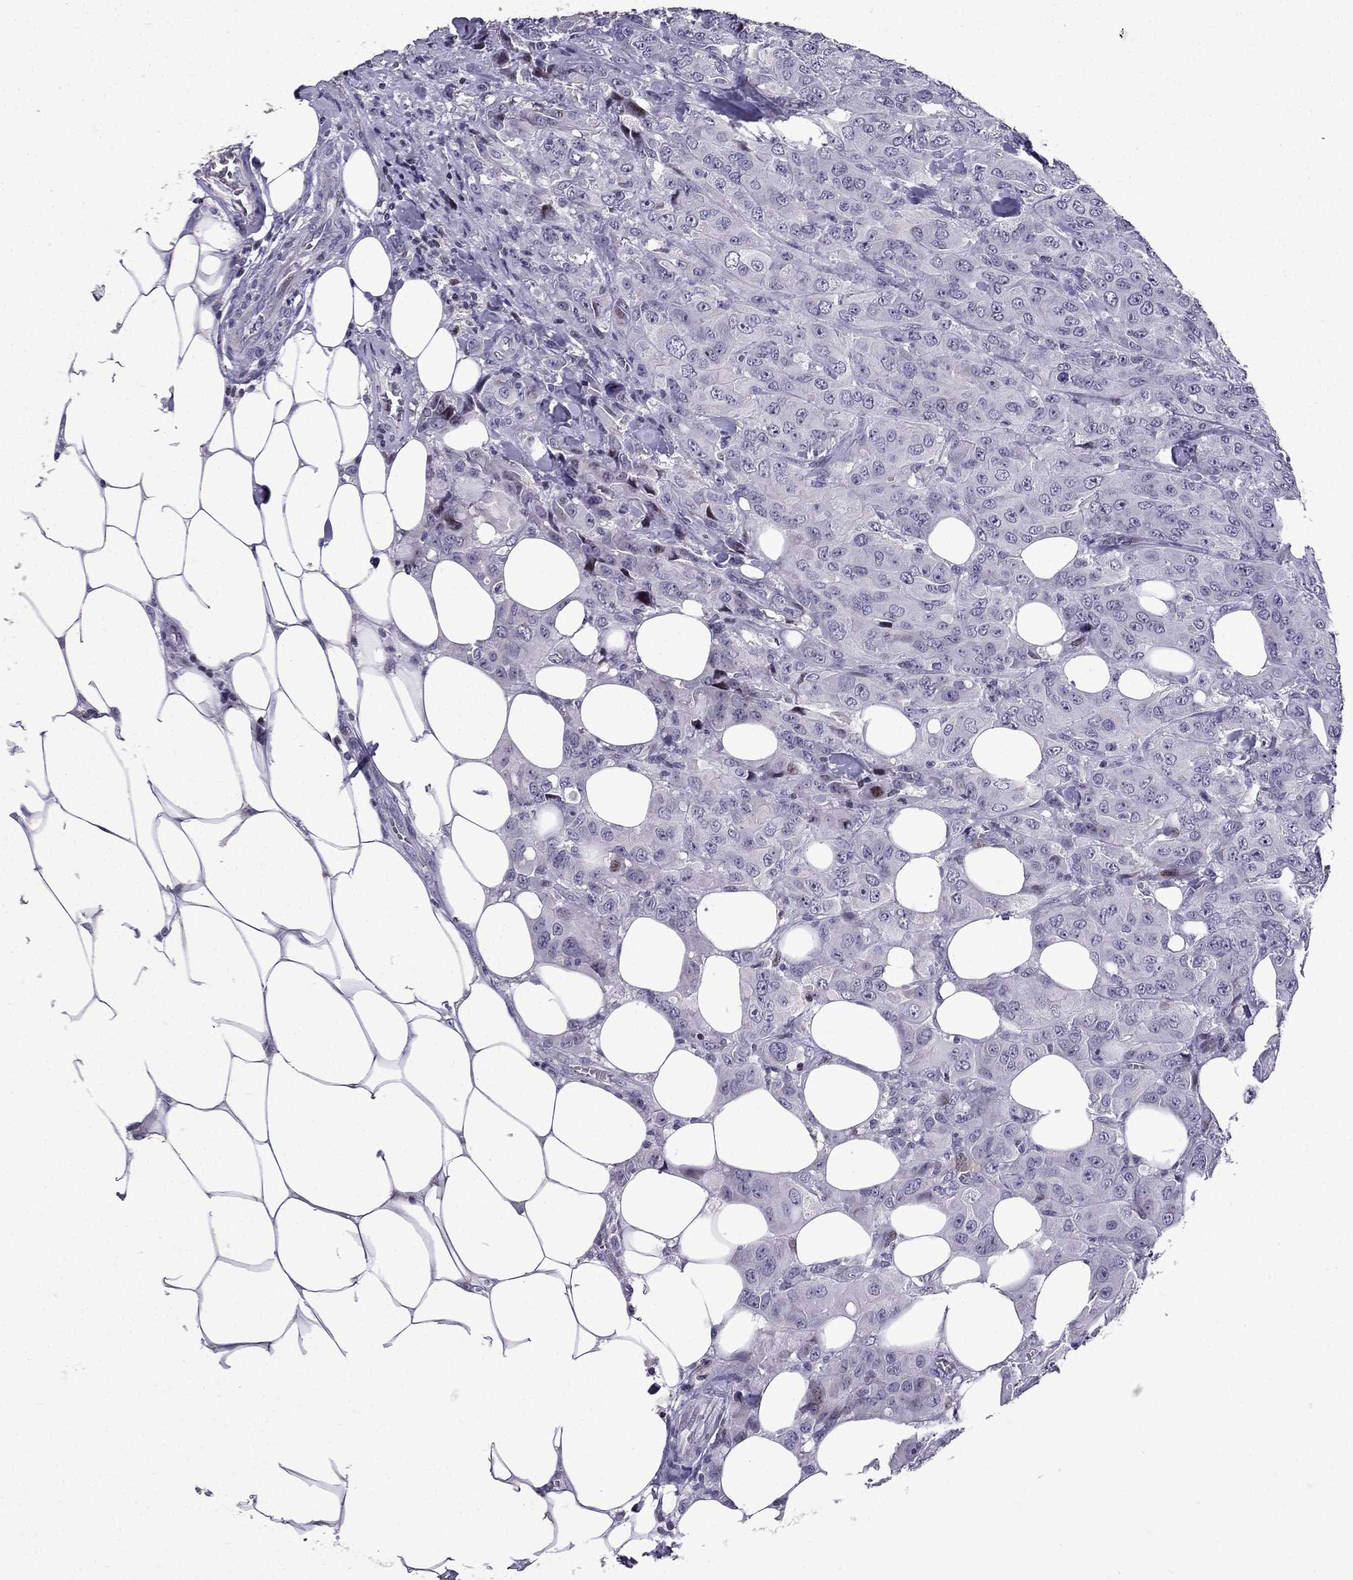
{"staining": {"intensity": "negative", "quantity": "none", "location": "none"}, "tissue": "breast cancer", "cell_type": "Tumor cells", "image_type": "cancer", "snomed": [{"axis": "morphology", "description": "Duct carcinoma"}, {"axis": "topography", "description": "Breast"}], "caption": "The photomicrograph displays no staining of tumor cells in breast intraductal carcinoma.", "gene": "TTN", "patient": {"sex": "female", "age": 43}}